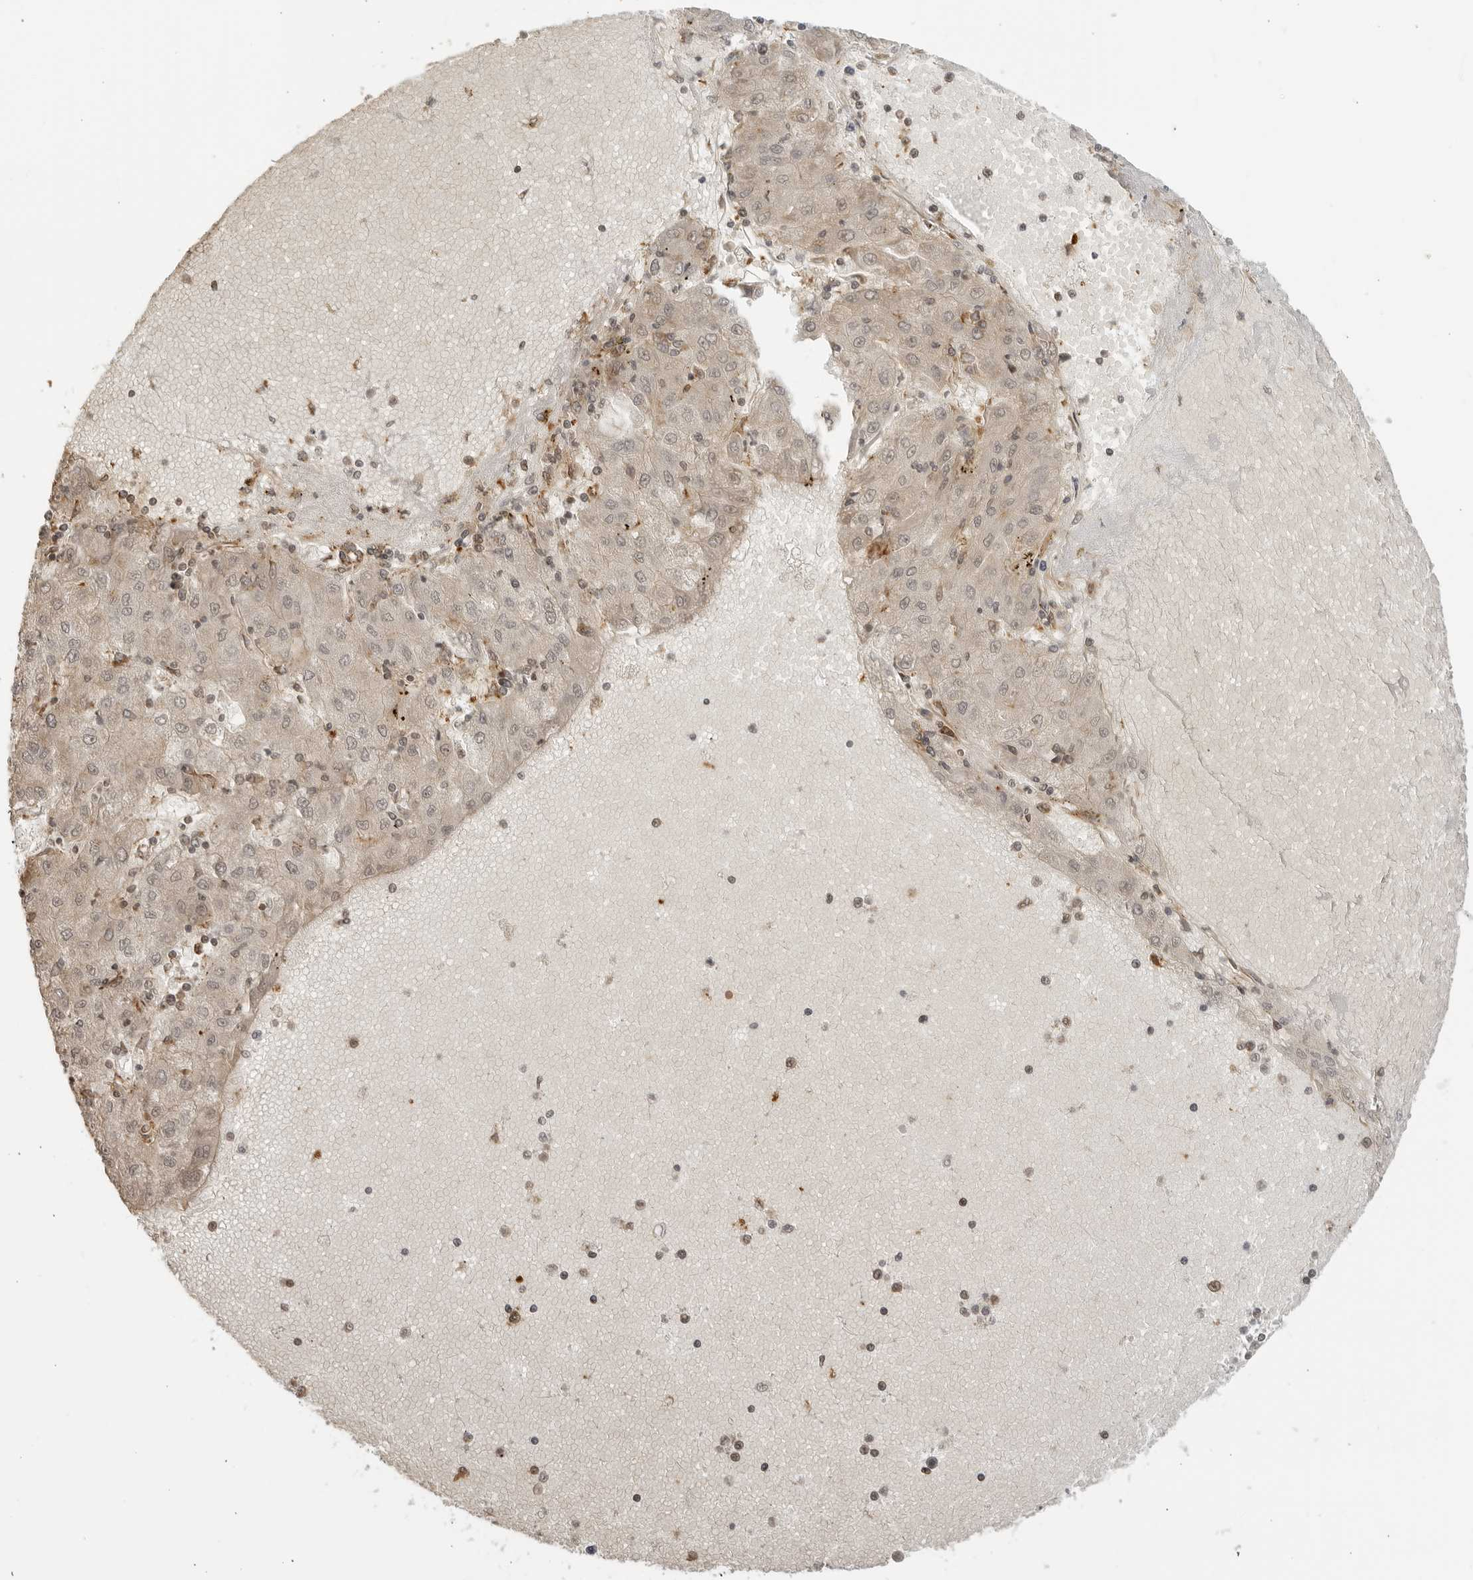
{"staining": {"intensity": "weak", "quantity": ">75%", "location": "cytoplasmic/membranous"}, "tissue": "liver cancer", "cell_type": "Tumor cells", "image_type": "cancer", "snomed": [{"axis": "morphology", "description": "Carcinoma, Hepatocellular, NOS"}, {"axis": "topography", "description": "Liver"}], "caption": "Weak cytoplasmic/membranous expression for a protein is present in approximately >75% of tumor cells of liver cancer using immunohistochemistry (IHC).", "gene": "TCF21", "patient": {"sex": "male", "age": 72}}